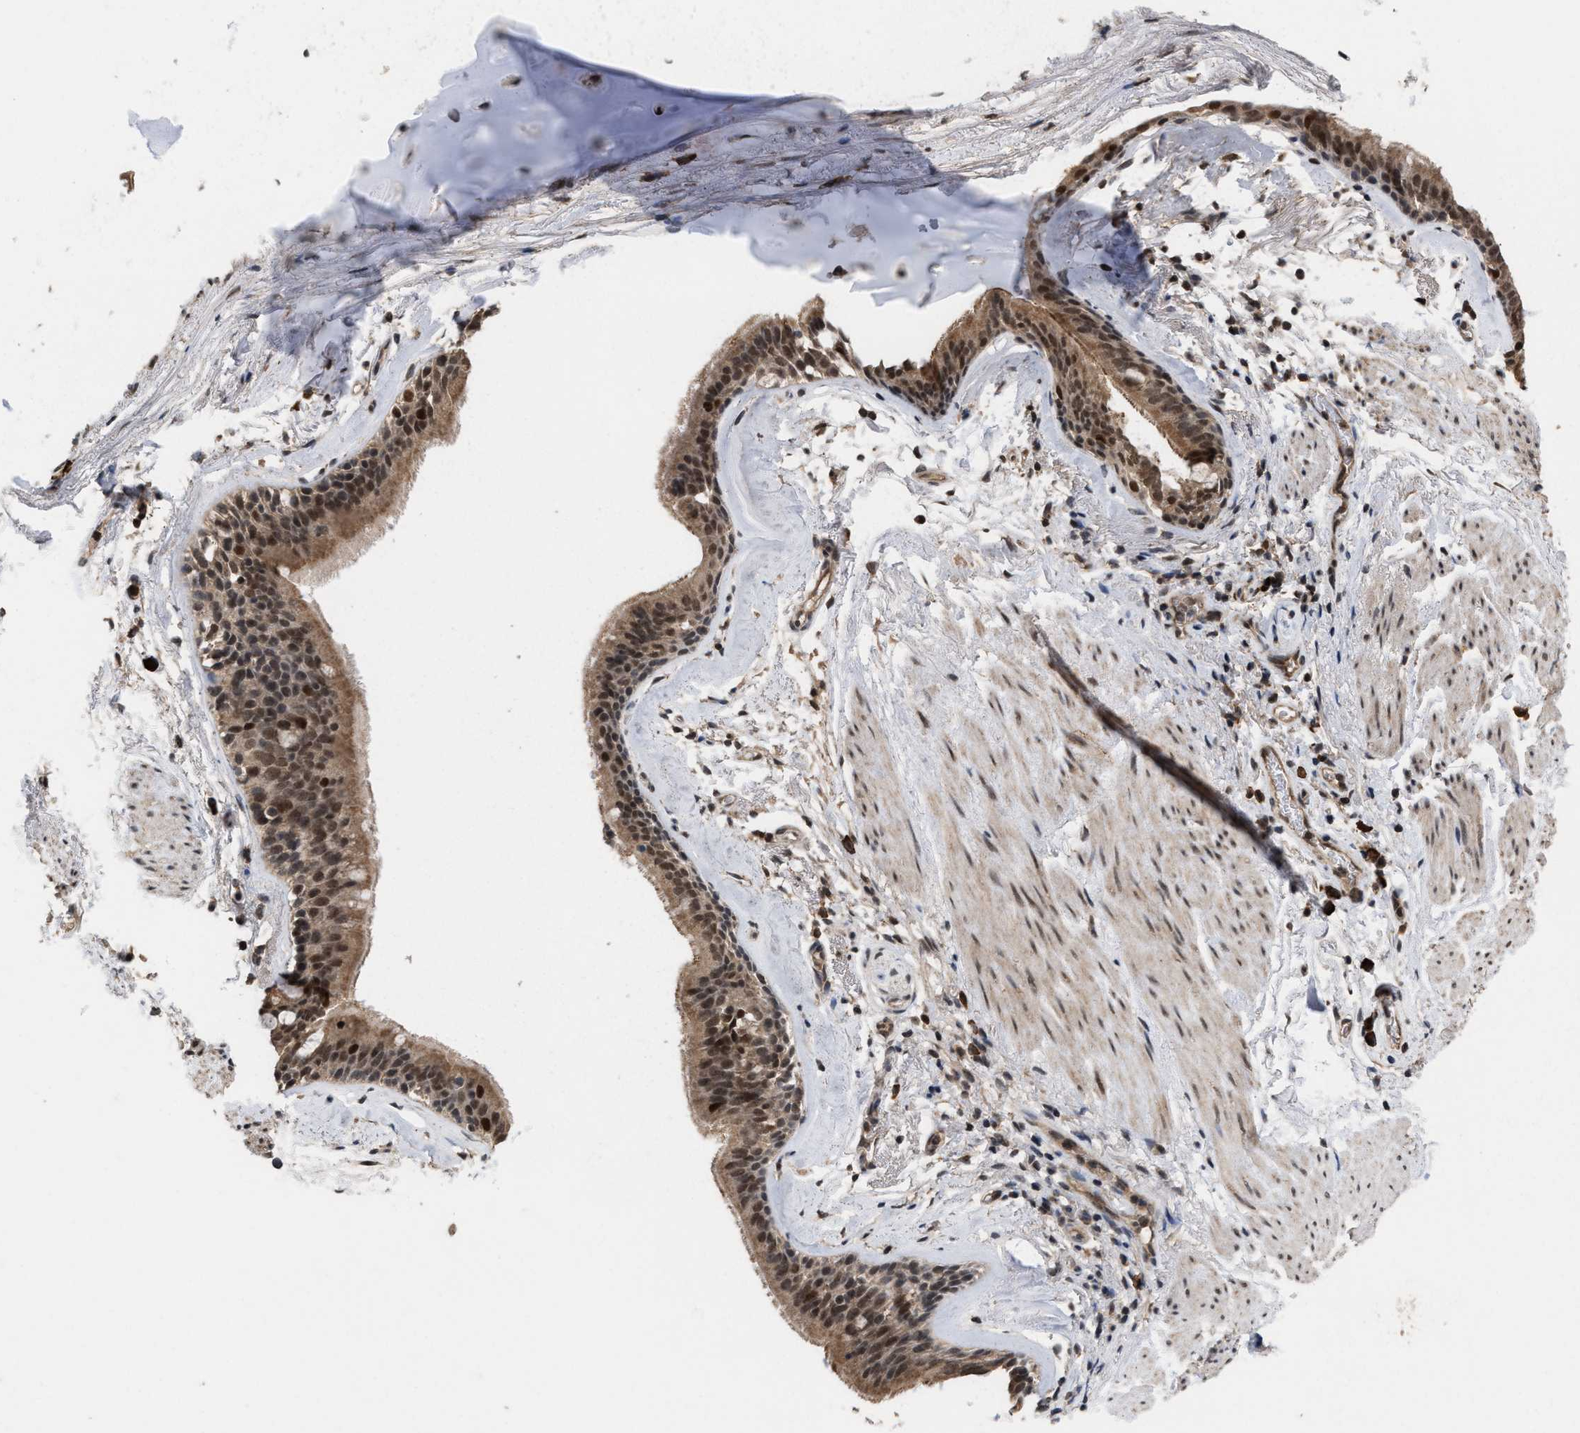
{"staining": {"intensity": "moderate", "quantity": ">75%", "location": "cytoplasmic/membranous,nuclear"}, "tissue": "bronchus", "cell_type": "Respiratory epithelial cells", "image_type": "normal", "snomed": [{"axis": "morphology", "description": "Normal tissue, NOS"}, {"axis": "topography", "description": "Cartilage tissue"}], "caption": "DAB immunohistochemical staining of normal bronchus exhibits moderate cytoplasmic/membranous,nuclear protein staining in approximately >75% of respiratory epithelial cells.", "gene": "C9orf78", "patient": {"sex": "female", "age": 63}}